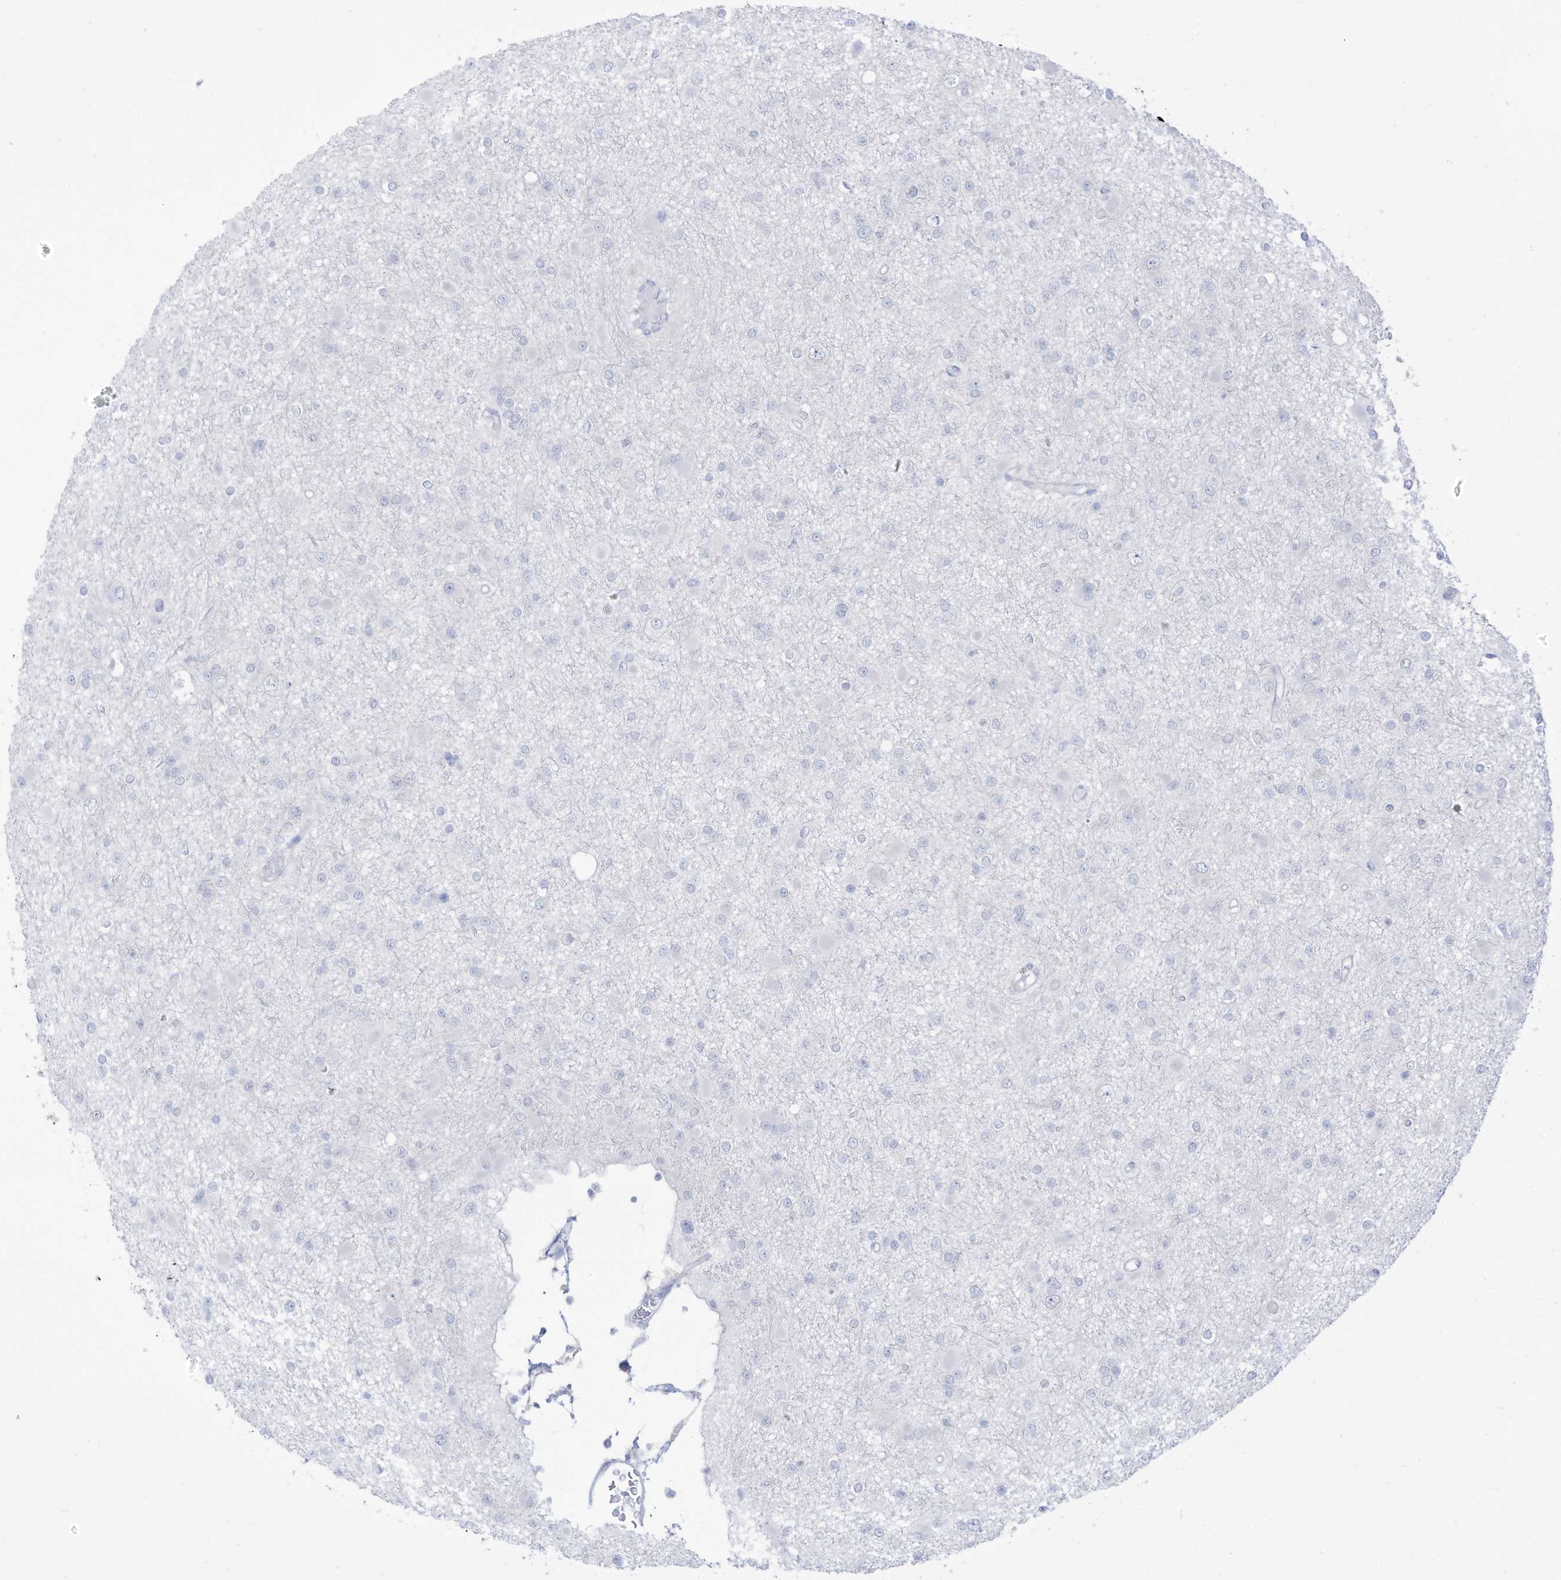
{"staining": {"intensity": "negative", "quantity": "none", "location": "none"}, "tissue": "glioma", "cell_type": "Tumor cells", "image_type": "cancer", "snomed": [{"axis": "morphology", "description": "Glioma, malignant, Low grade"}, {"axis": "topography", "description": "Brain"}], "caption": "A histopathology image of human malignant glioma (low-grade) is negative for staining in tumor cells.", "gene": "OGT", "patient": {"sex": "female", "age": 22}}